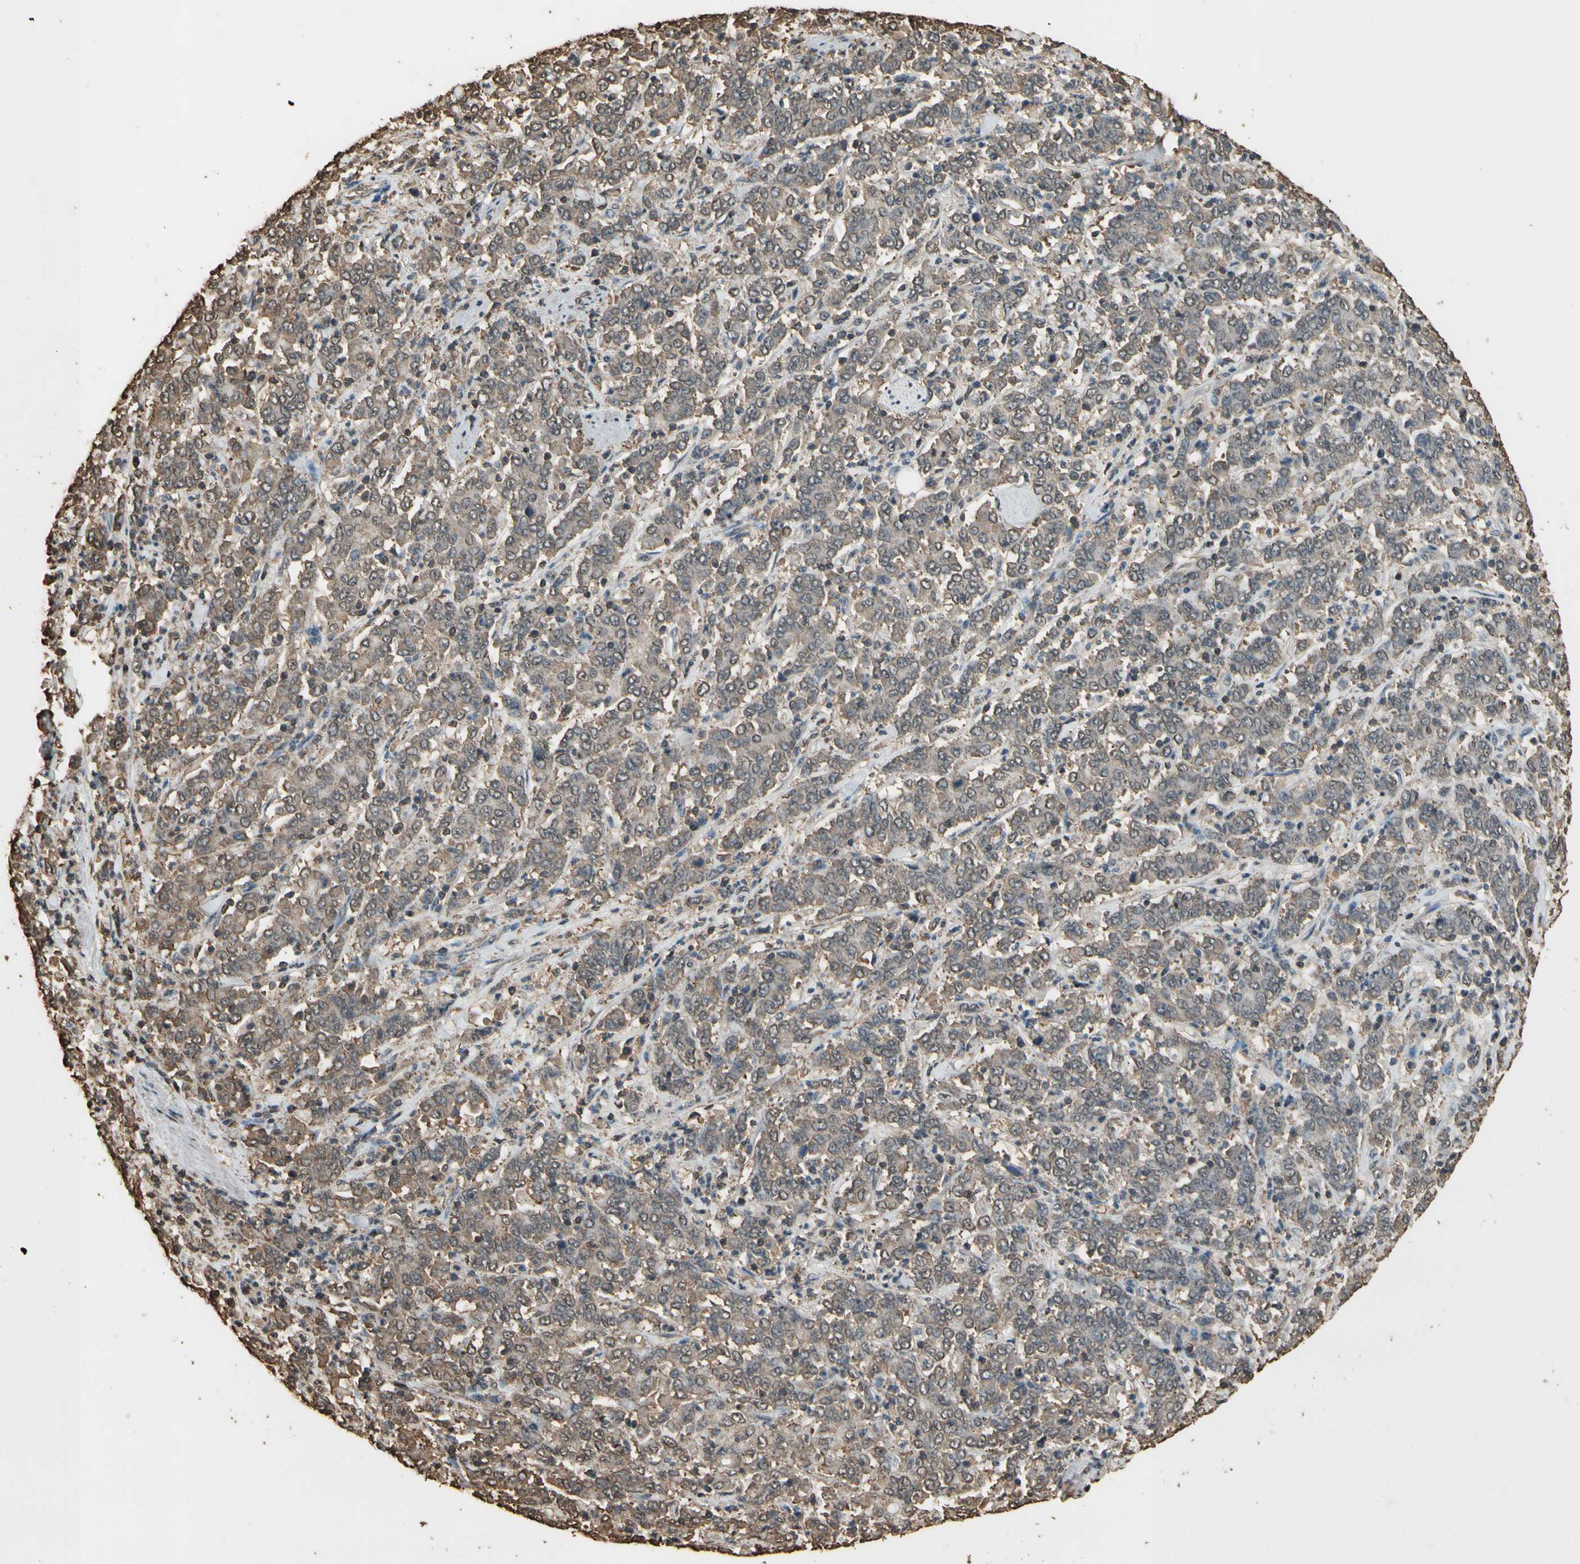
{"staining": {"intensity": "weak", "quantity": ">75%", "location": "cytoplasmic/membranous"}, "tissue": "stomach cancer", "cell_type": "Tumor cells", "image_type": "cancer", "snomed": [{"axis": "morphology", "description": "Adenocarcinoma, NOS"}, {"axis": "topography", "description": "Stomach, lower"}], "caption": "There is low levels of weak cytoplasmic/membranous positivity in tumor cells of stomach cancer (adenocarcinoma), as demonstrated by immunohistochemical staining (brown color).", "gene": "TNFSF13B", "patient": {"sex": "female", "age": 71}}